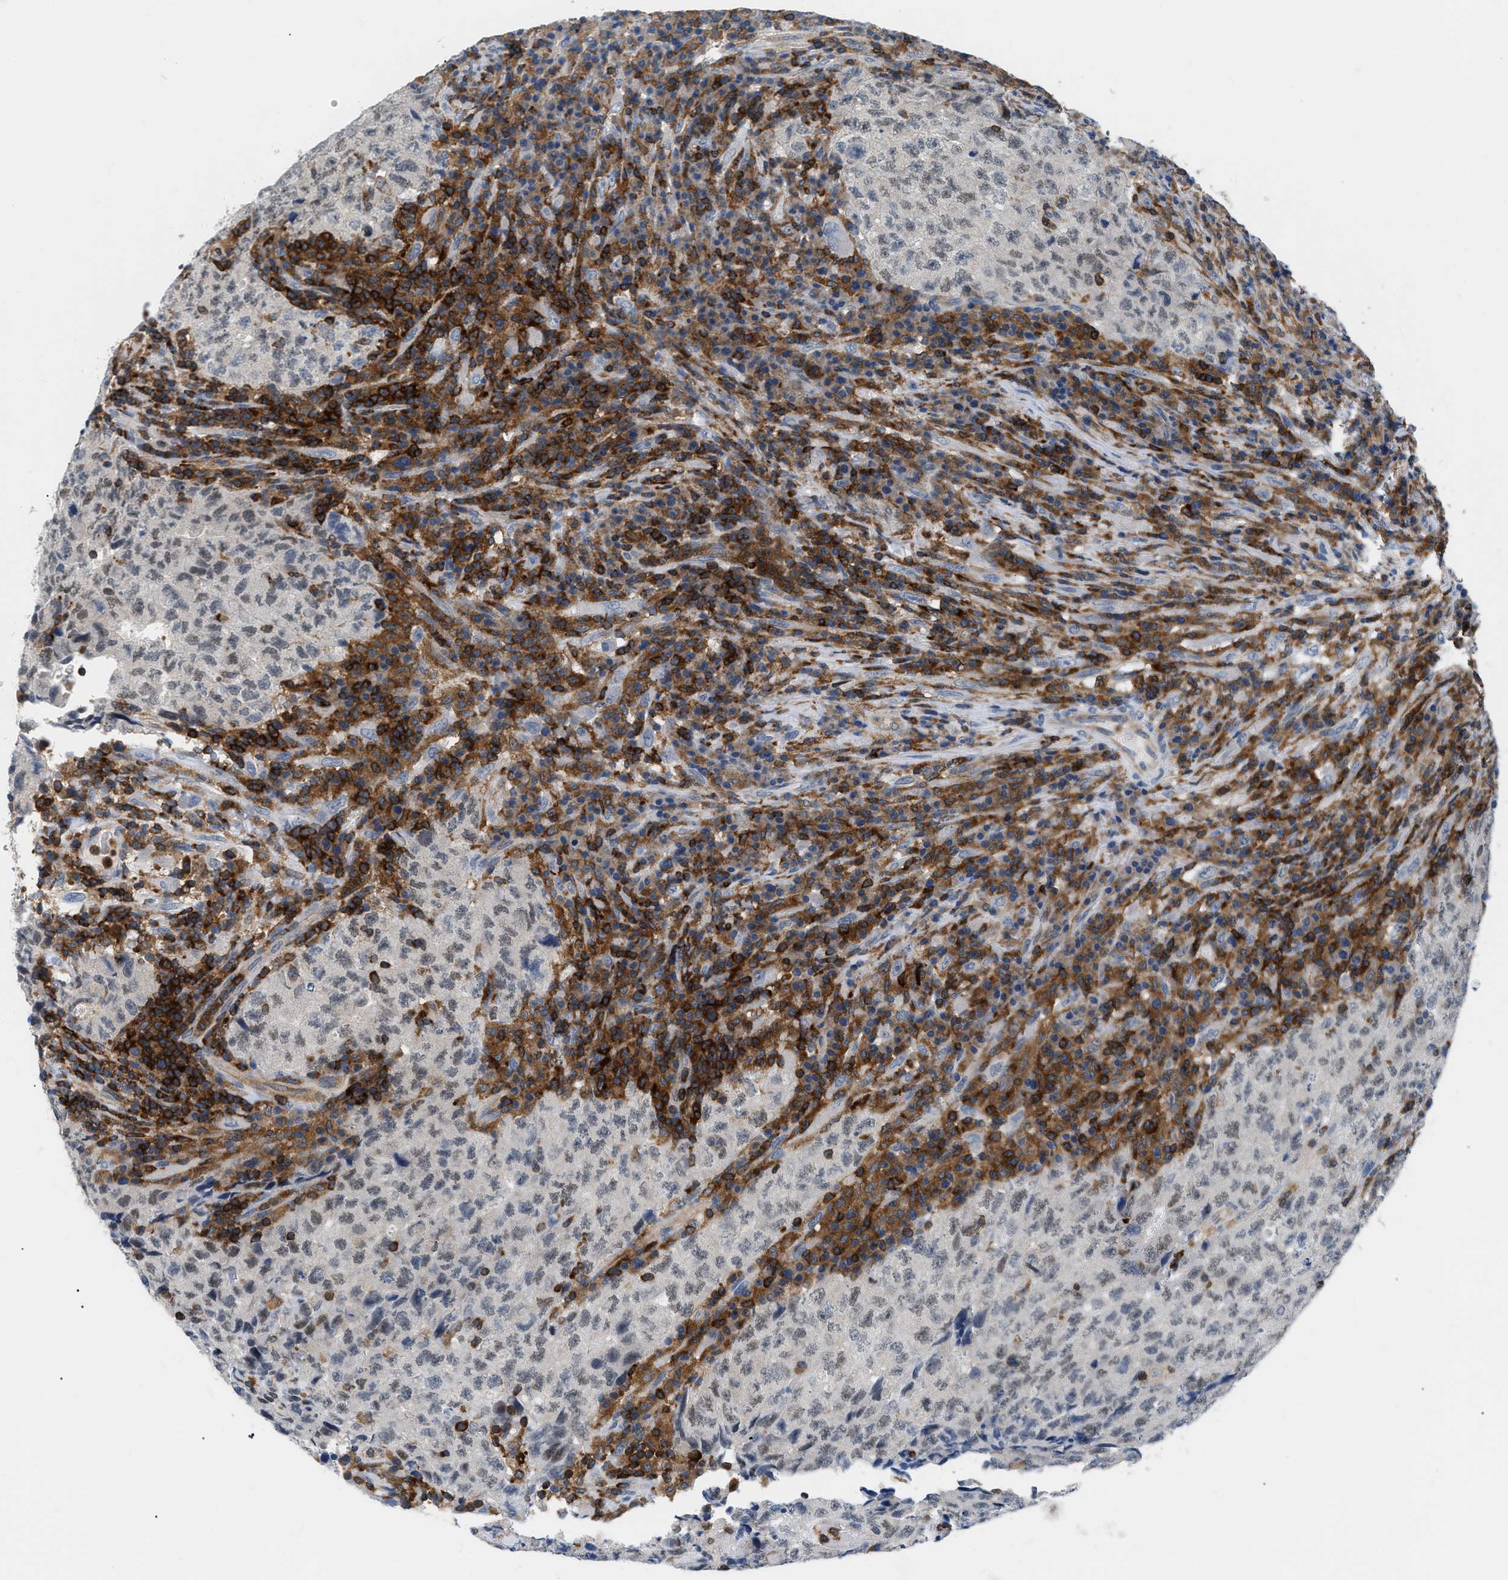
{"staining": {"intensity": "negative", "quantity": "none", "location": "none"}, "tissue": "testis cancer", "cell_type": "Tumor cells", "image_type": "cancer", "snomed": [{"axis": "morphology", "description": "Necrosis, NOS"}, {"axis": "morphology", "description": "Carcinoma, Embryonal, NOS"}, {"axis": "topography", "description": "Testis"}], "caption": "High power microscopy image of an IHC micrograph of testis cancer (embryonal carcinoma), revealing no significant positivity in tumor cells.", "gene": "INPP5D", "patient": {"sex": "male", "age": 19}}